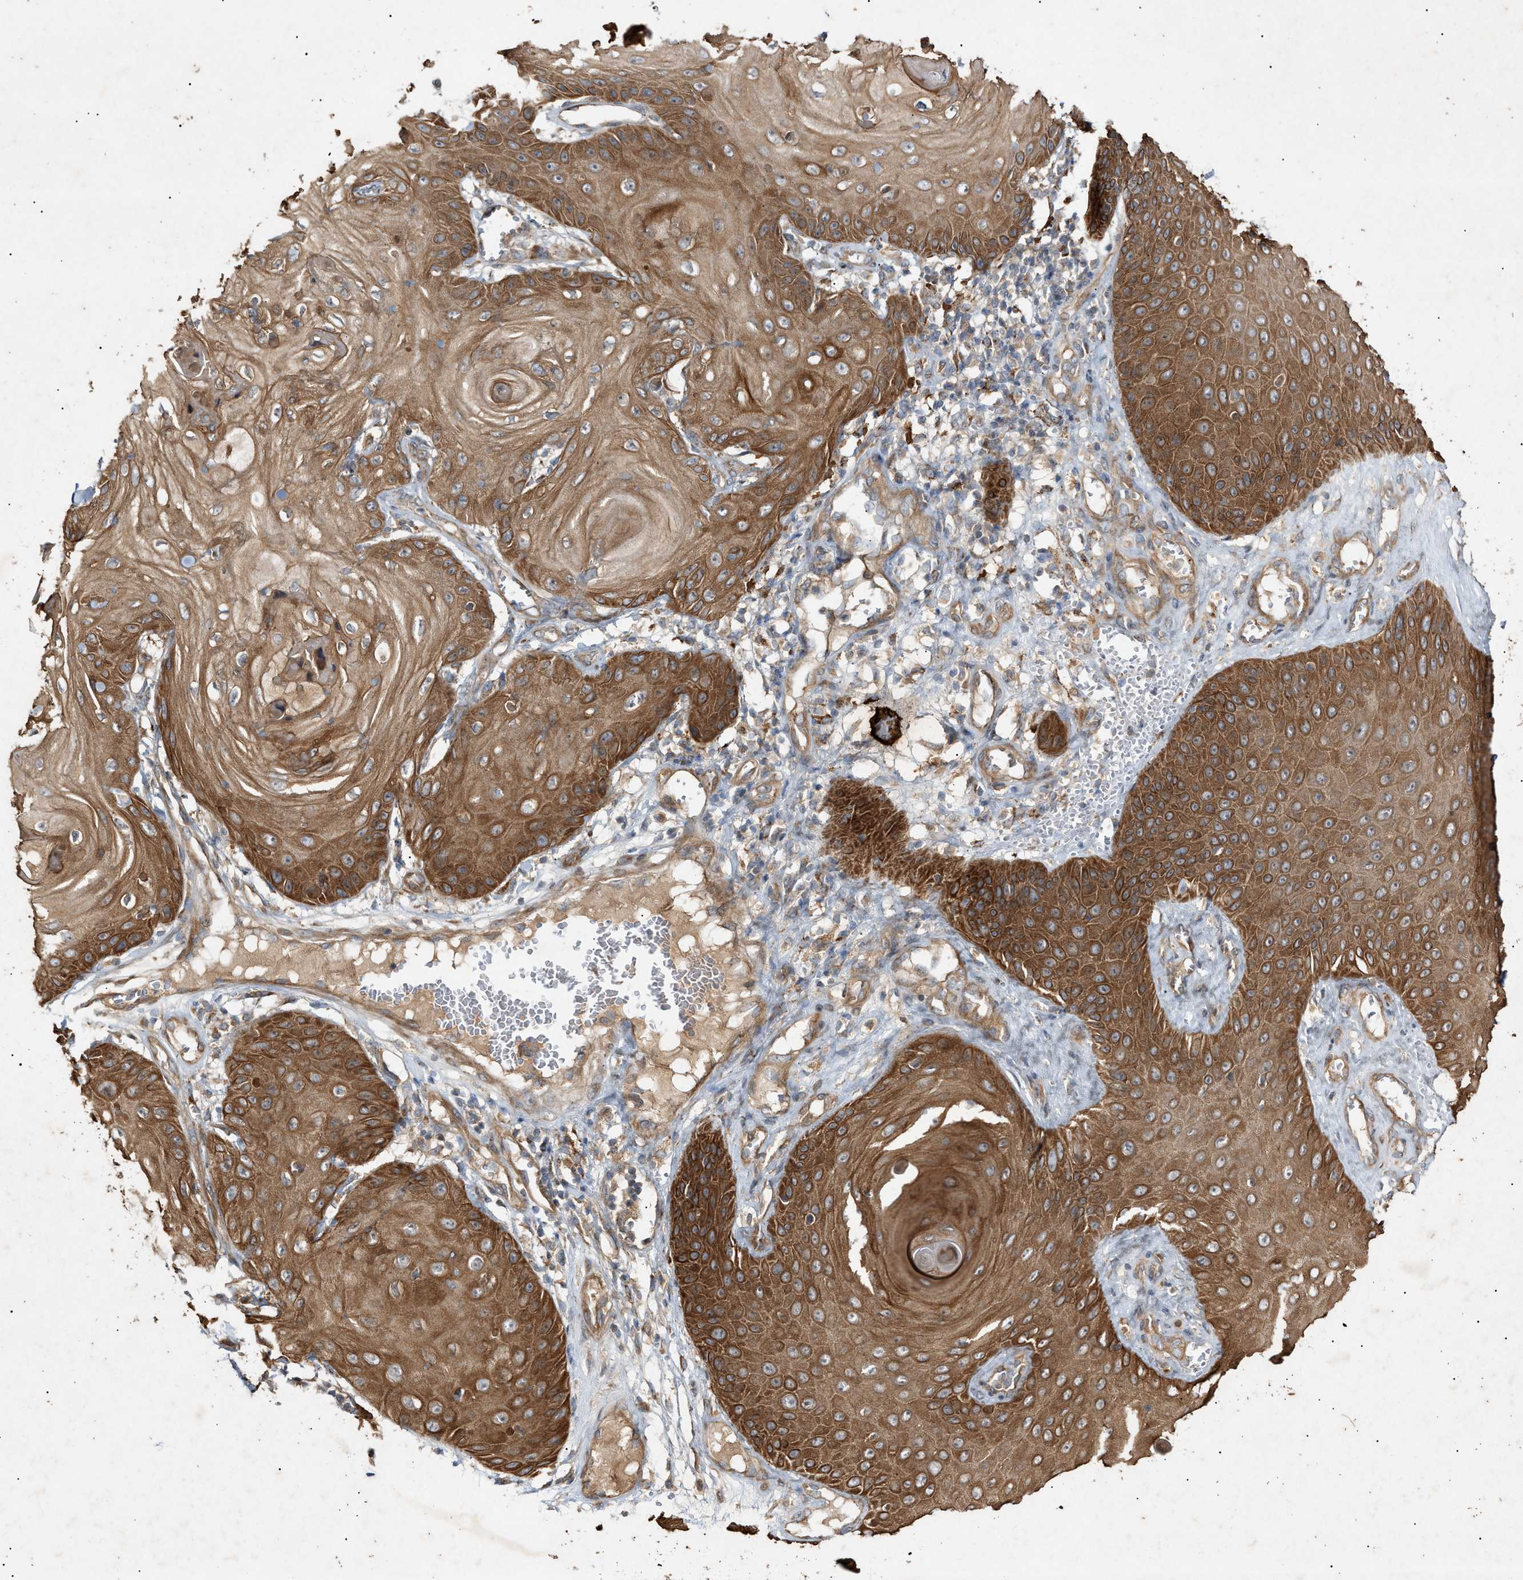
{"staining": {"intensity": "strong", "quantity": ">75%", "location": "cytoplasmic/membranous"}, "tissue": "skin cancer", "cell_type": "Tumor cells", "image_type": "cancer", "snomed": [{"axis": "morphology", "description": "Squamous cell carcinoma, NOS"}, {"axis": "topography", "description": "Skin"}], "caption": "Skin cancer (squamous cell carcinoma) stained for a protein (brown) demonstrates strong cytoplasmic/membranous positive staining in about >75% of tumor cells.", "gene": "MTCH1", "patient": {"sex": "male", "age": 74}}